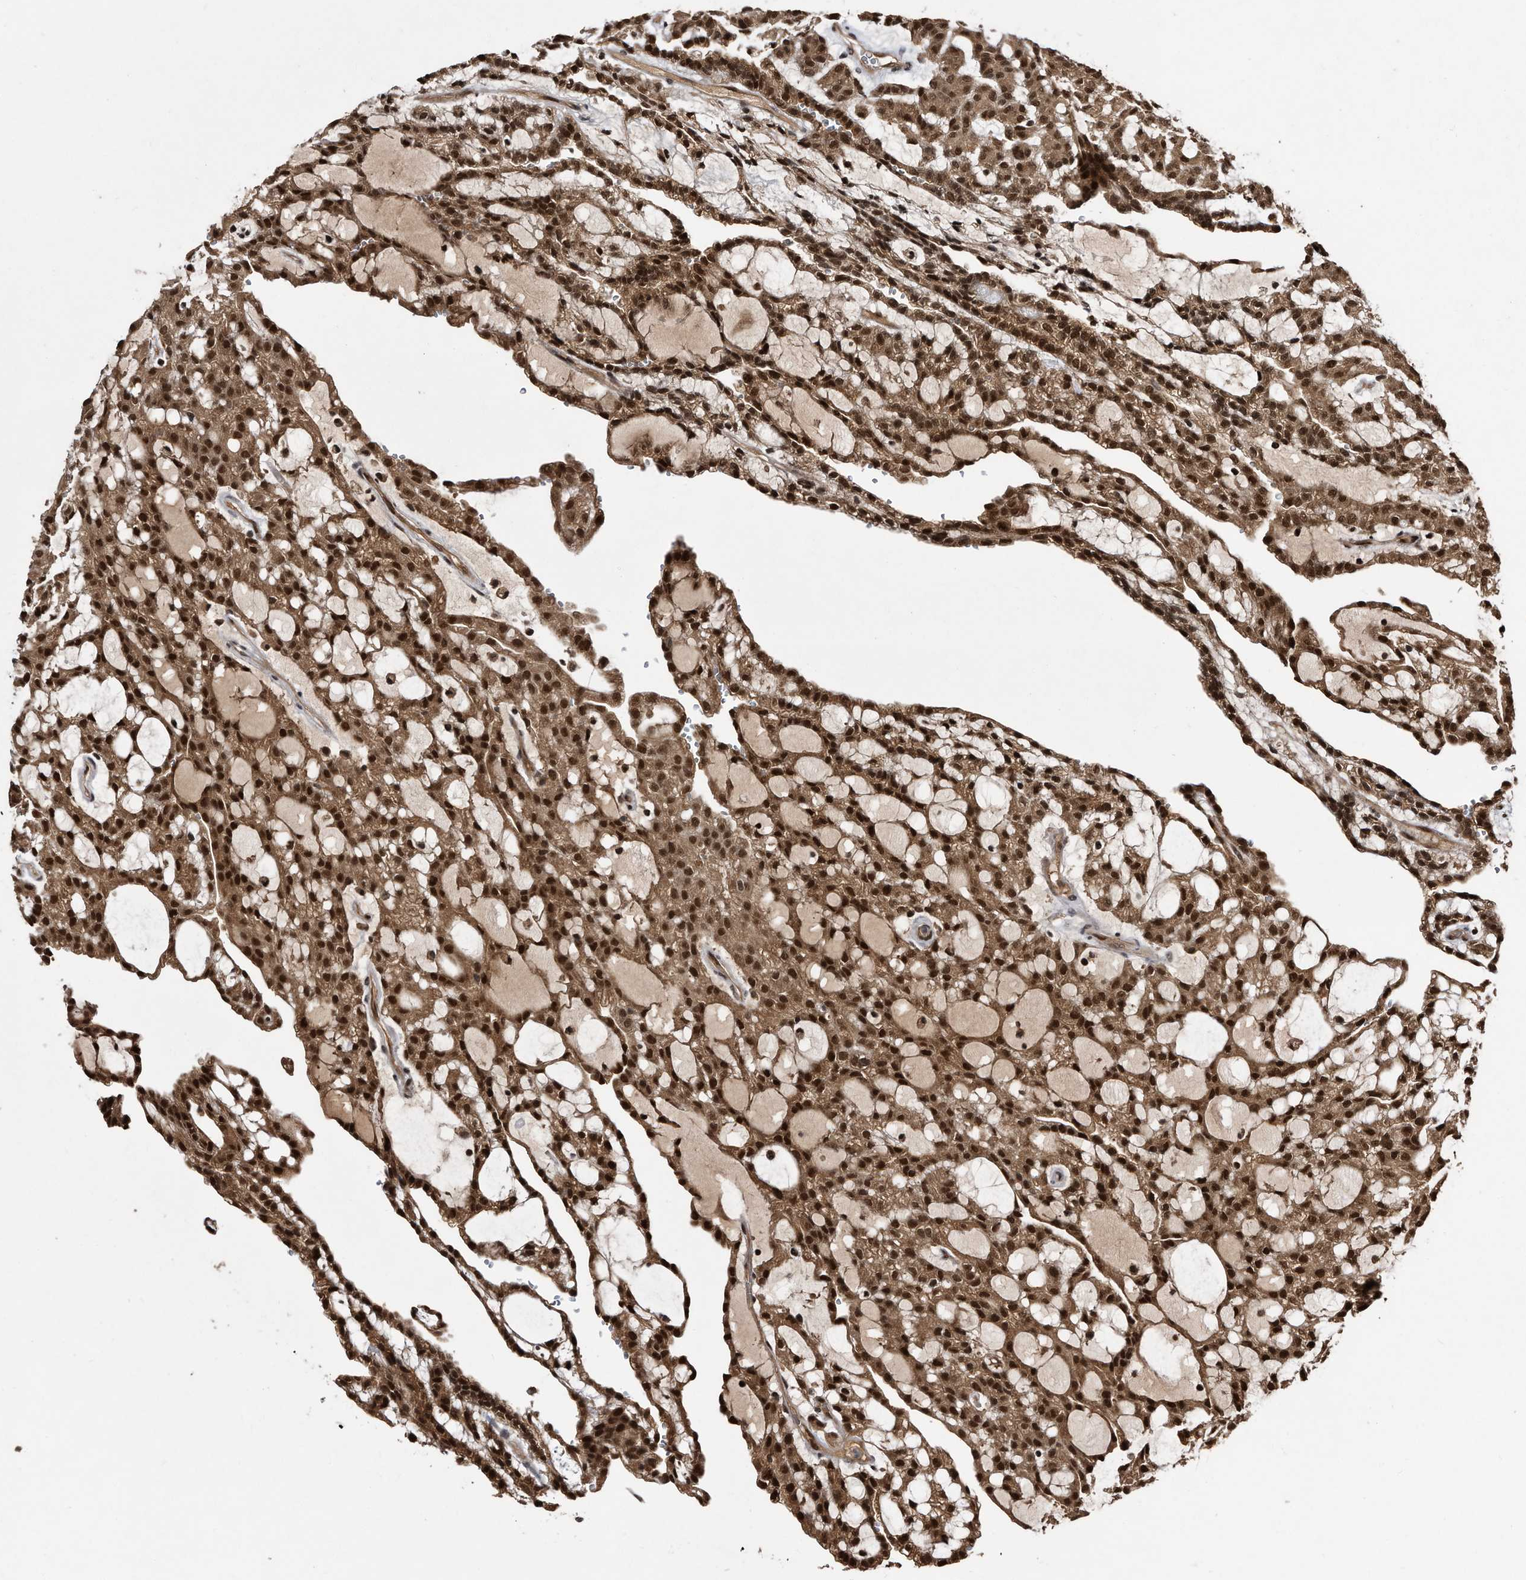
{"staining": {"intensity": "strong", "quantity": ">75%", "location": "cytoplasmic/membranous,nuclear"}, "tissue": "renal cancer", "cell_type": "Tumor cells", "image_type": "cancer", "snomed": [{"axis": "morphology", "description": "Adenocarcinoma, NOS"}, {"axis": "topography", "description": "Kidney"}], "caption": "This is a histology image of IHC staining of adenocarcinoma (renal), which shows strong positivity in the cytoplasmic/membranous and nuclear of tumor cells.", "gene": "RAD23B", "patient": {"sex": "male", "age": 63}}